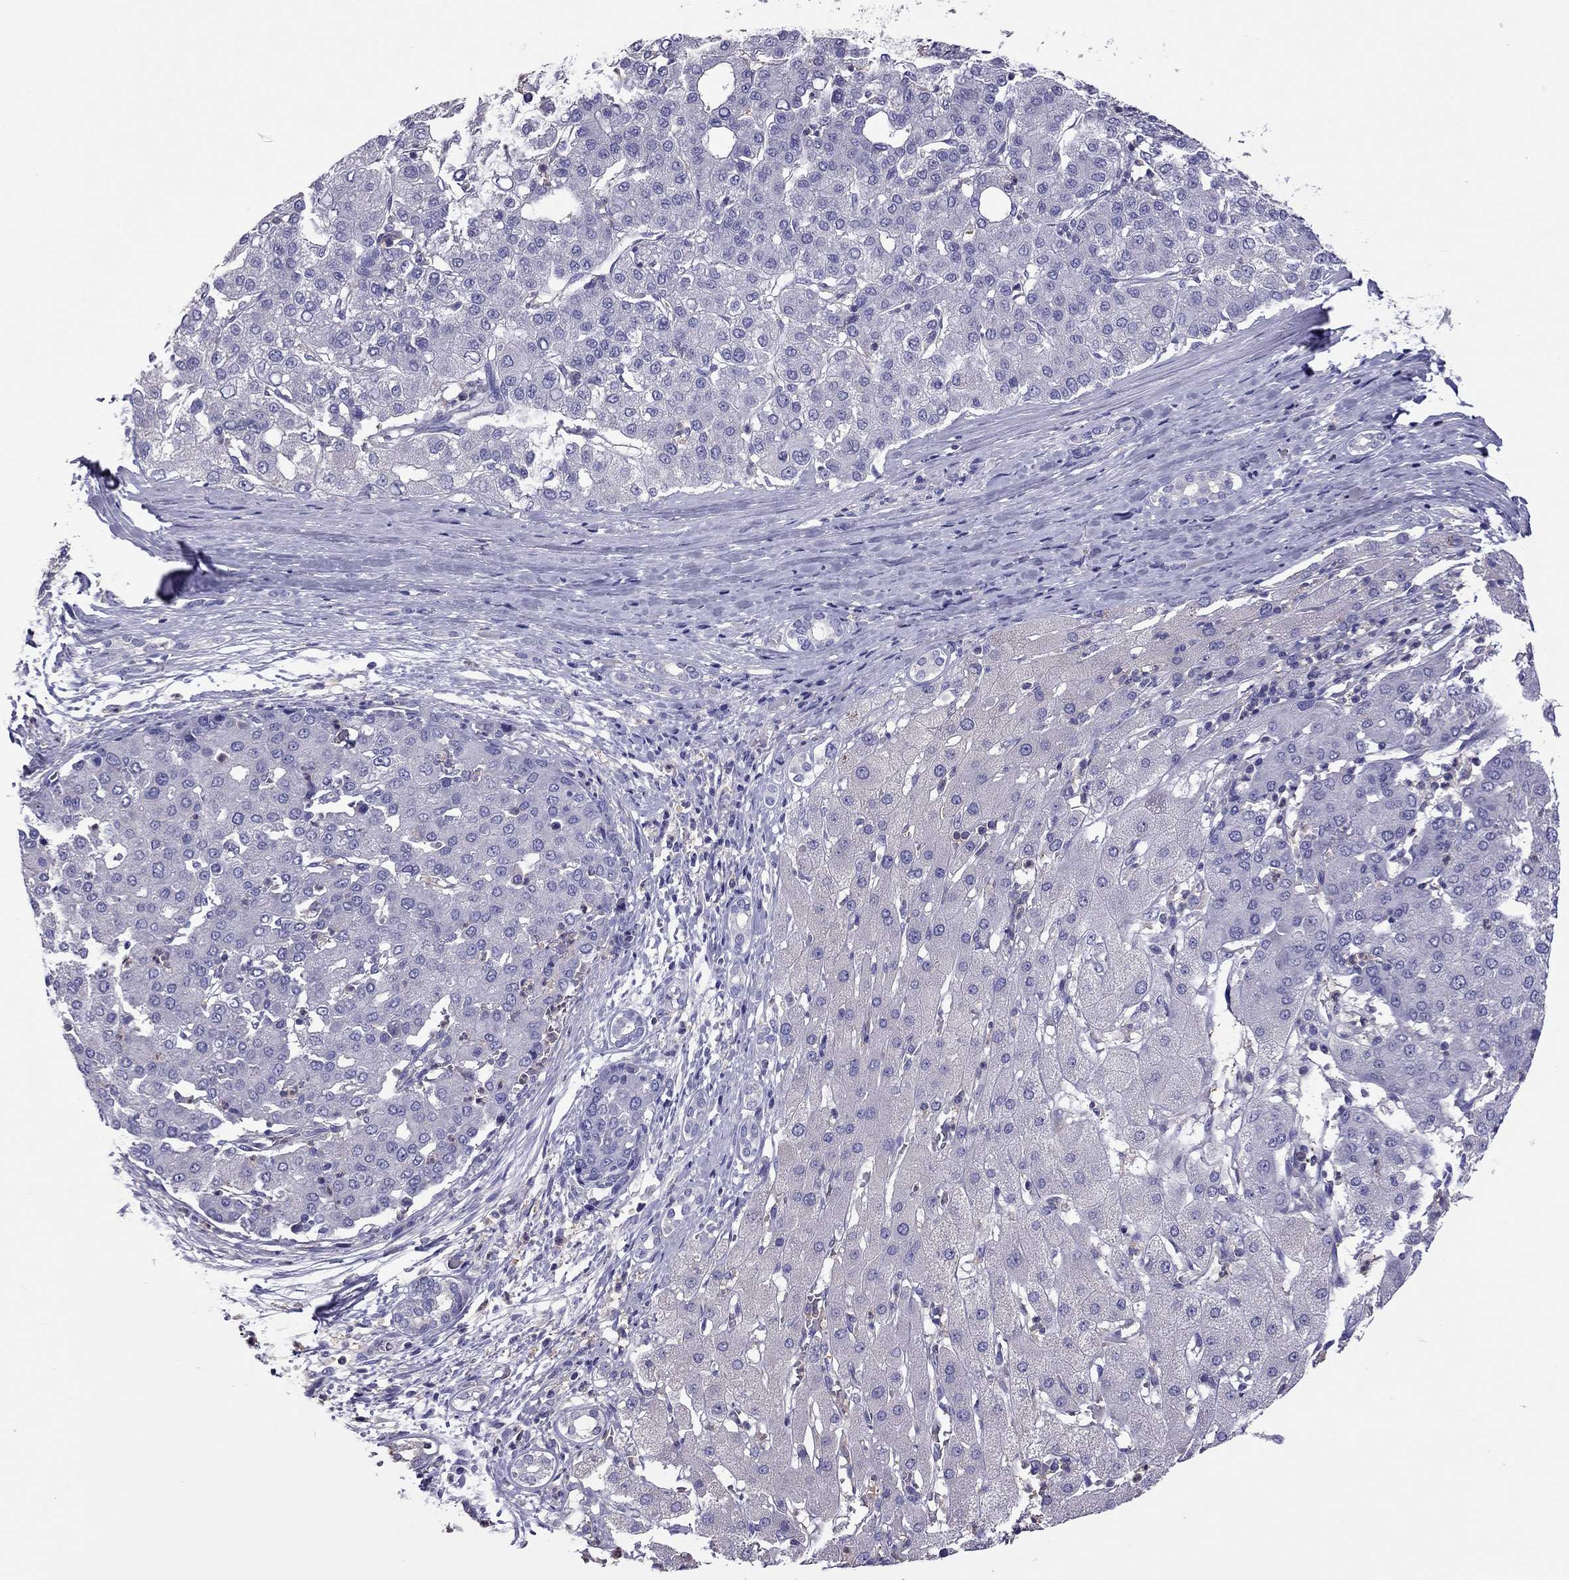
{"staining": {"intensity": "negative", "quantity": "none", "location": "none"}, "tissue": "liver cancer", "cell_type": "Tumor cells", "image_type": "cancer", "snomed": [{"axis": "morphology", "description": "Carcinoma, Hepatocellular, NOS"}, {"axis": "topography", "description": "Liver"}], "caption": "The IHC image has no significant expression in tumor cells of liver cancer tissue. (DAB IHC visualized using brightfield microscopy, high magnification).", "gene": "TEX22", "patient": {"sex": "male", "age": 65}}